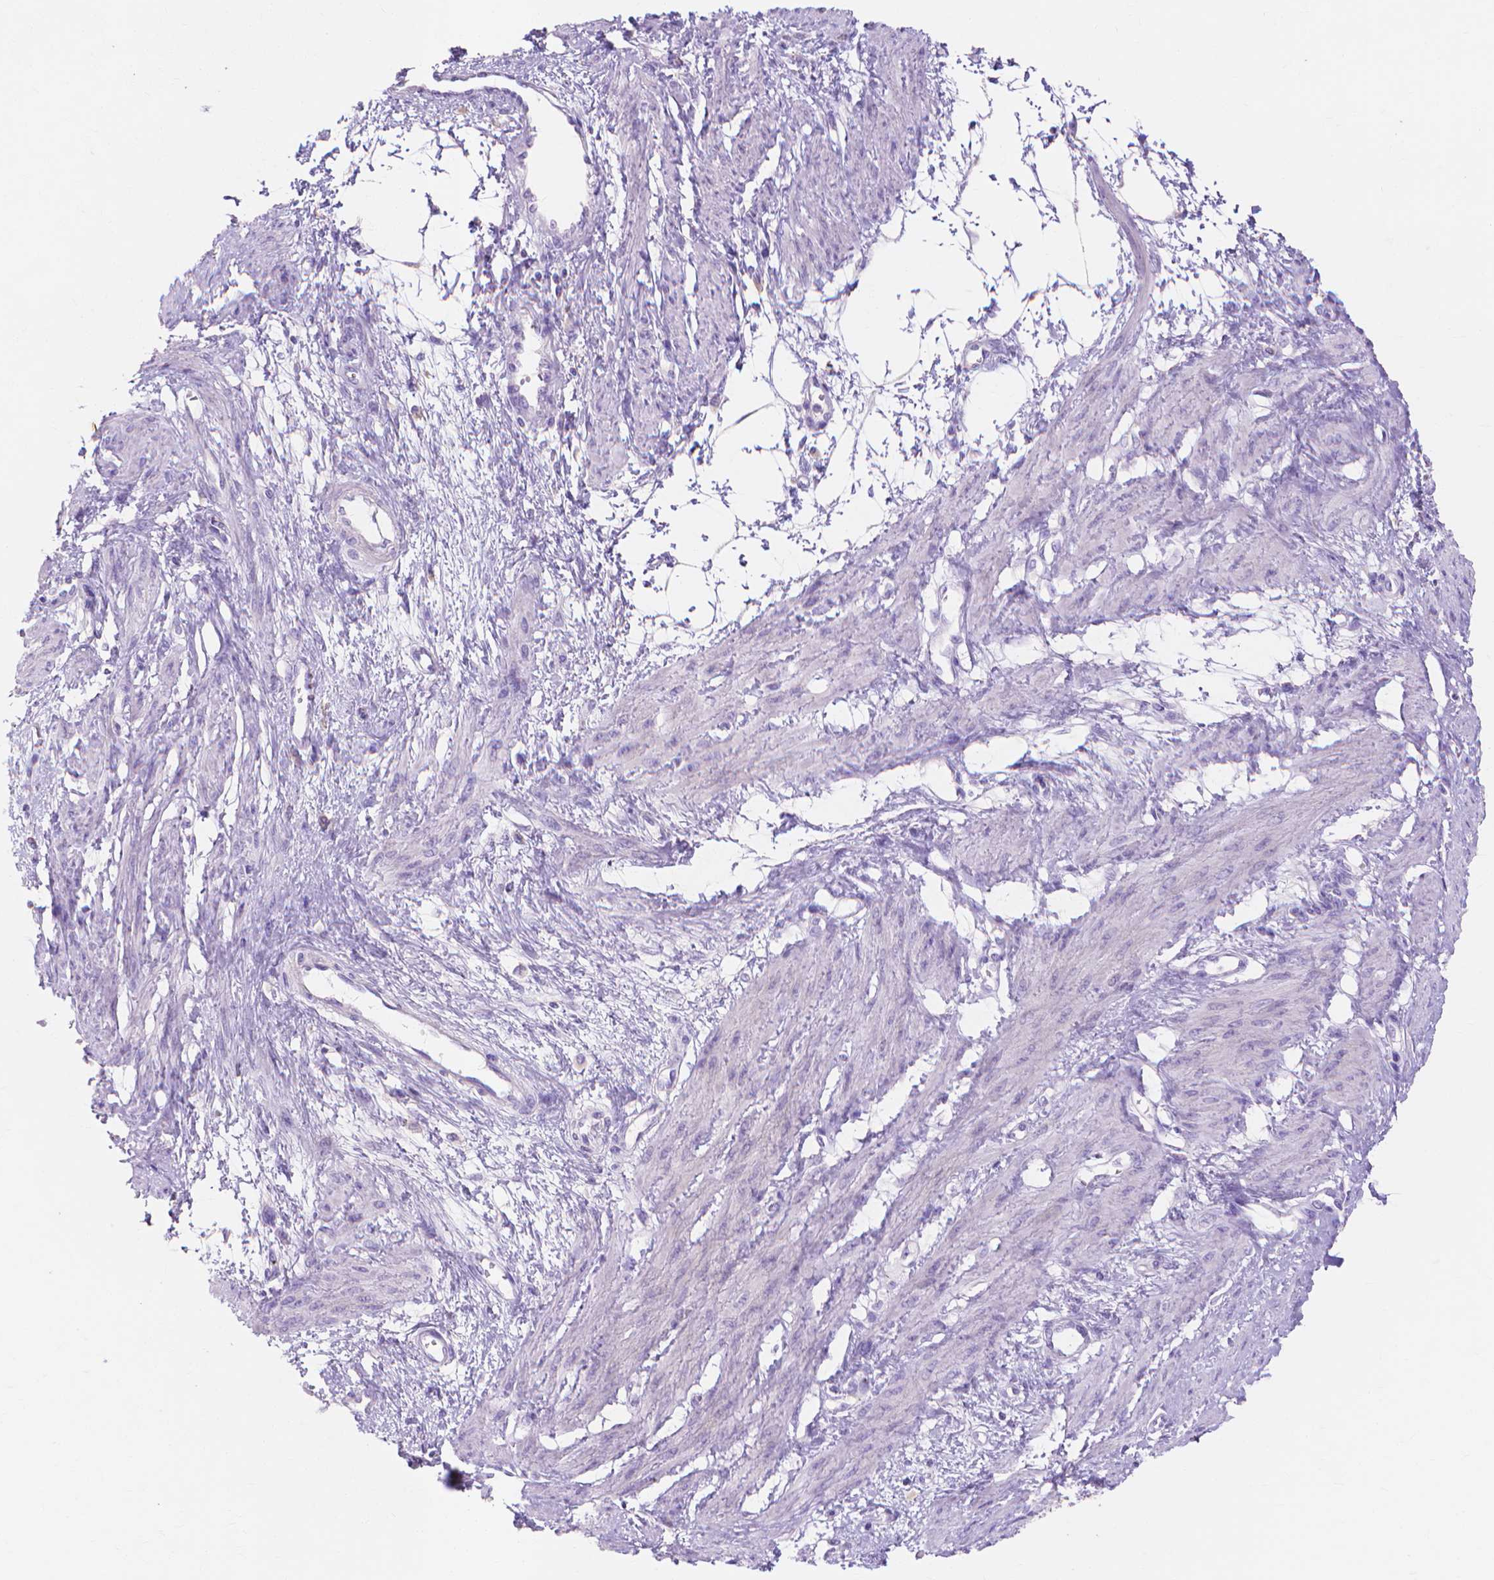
{"staining": {"intensity": "negative", "quantity": "none", "location": "none"}, "tissue": "smooth muscle", "cell_type": "Smooth muscle cells", "image_type": "normal", "snomed": [{"axis": "morphology", "description": "Normal tissue, NOS"}, {"axis": "topography", "description": "Smooth muscle"}, {"axis": "topography", "description": "Uterus"}], "caption": "This is an IHC image of unremarkable smooth muscle. There is no staining in smooth muscle cells.", "gene": "MMP11", "patient": {"sex": "female", "age": 39}}